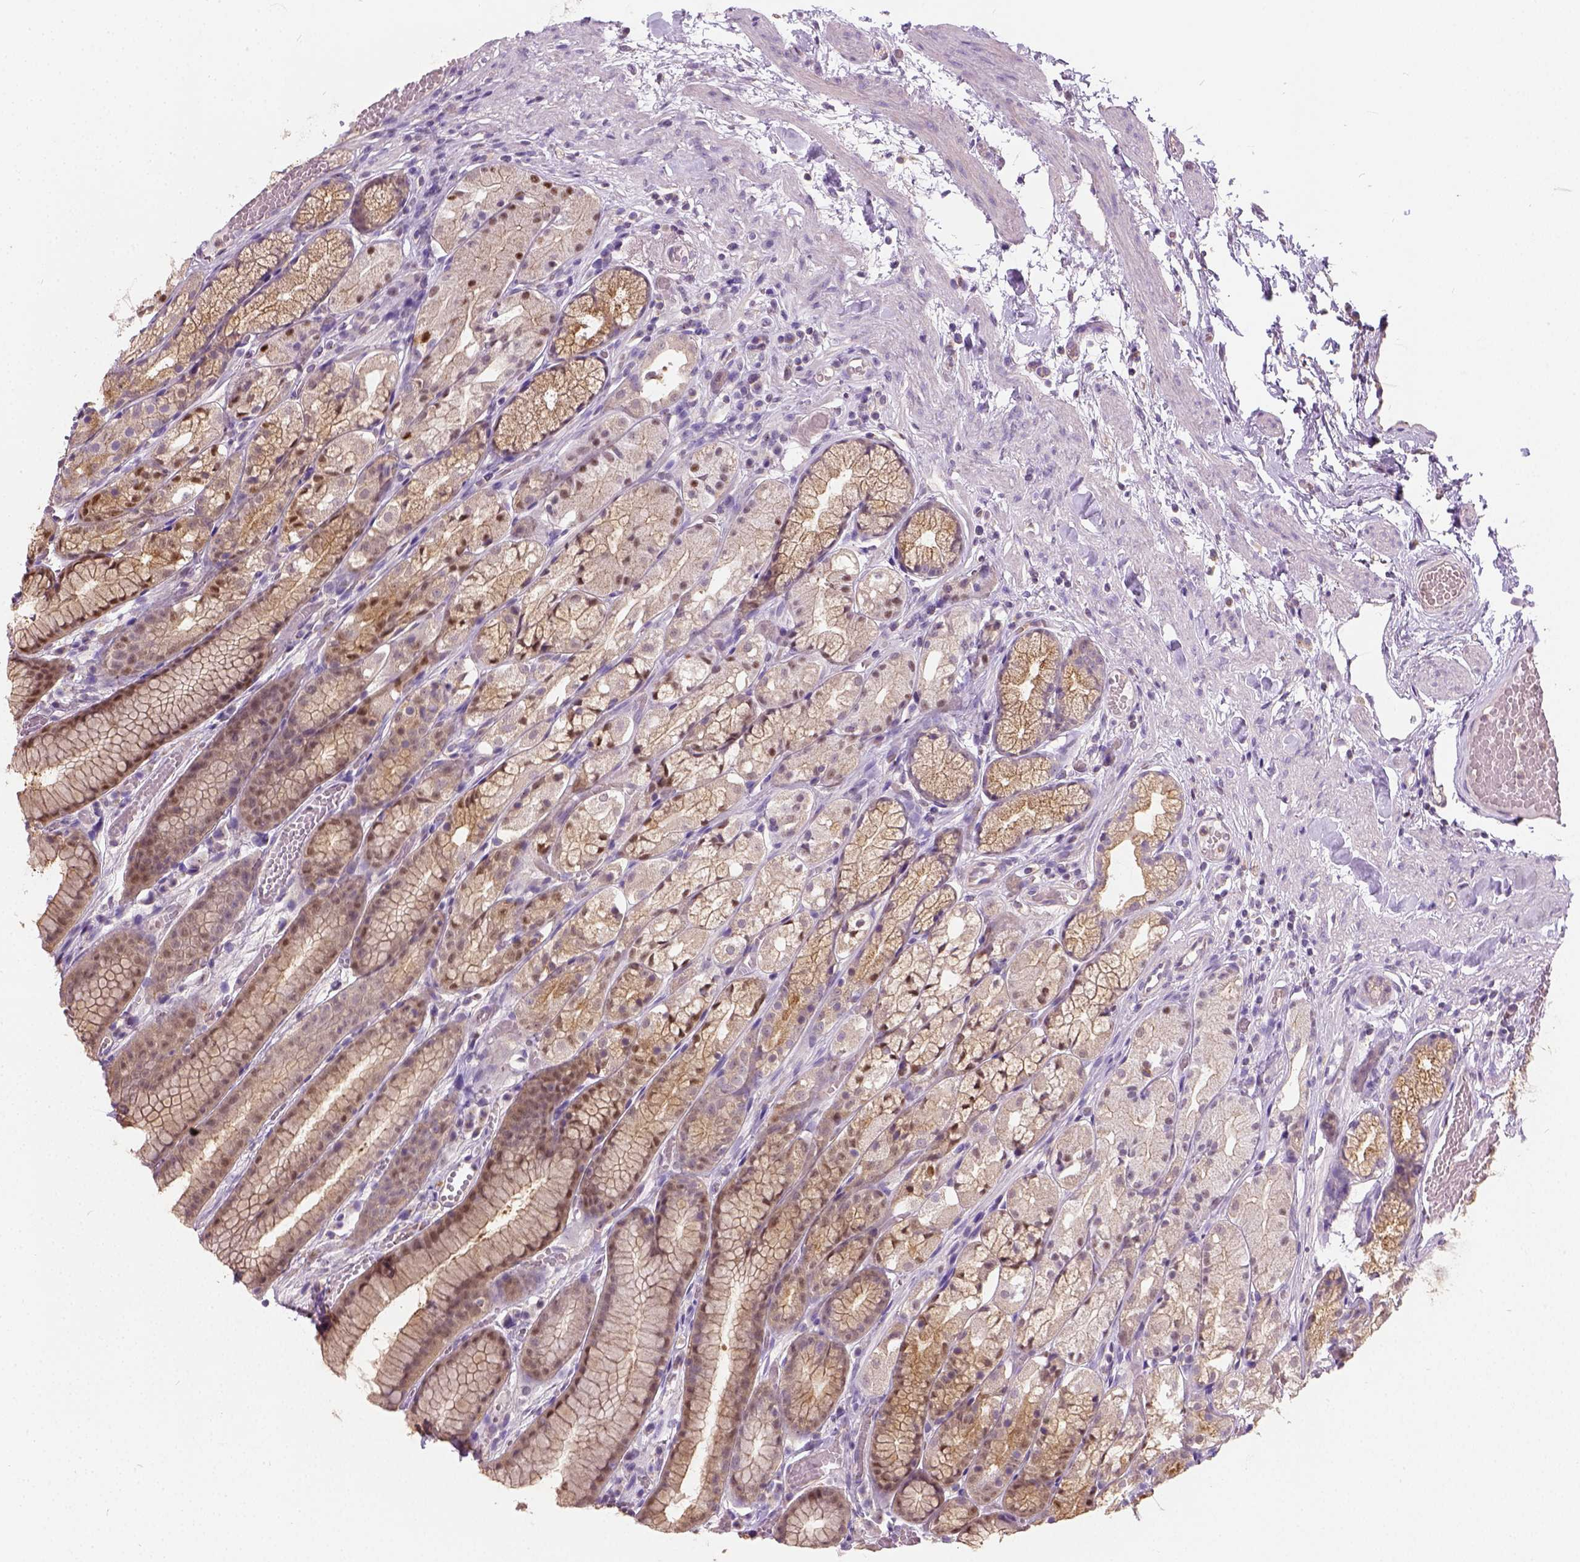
{"staining": {"intensity": "moderate", "quantity": "<25%", "location": "cytoplasmic/membranous,nuclear"}, "tissue": "stomach", "cell_type": "Glandular cells", "image_type": "normal", "snomed": [{"axis": "morphology", "description": "Normal tissue, NOS"}, {"axis": "topography", "description": "Stomach"}], "caption": "Stomach stained with immunohistochemistry shows moderate cytoplasmic/membranous,nuclear positivity in approximately <25% of glandular cells. (DAB IHC, brown staining for protein, blue staining for nuclei).", "gene": "CRACR2A", "patient": {"sex": "male", "age": 70}}